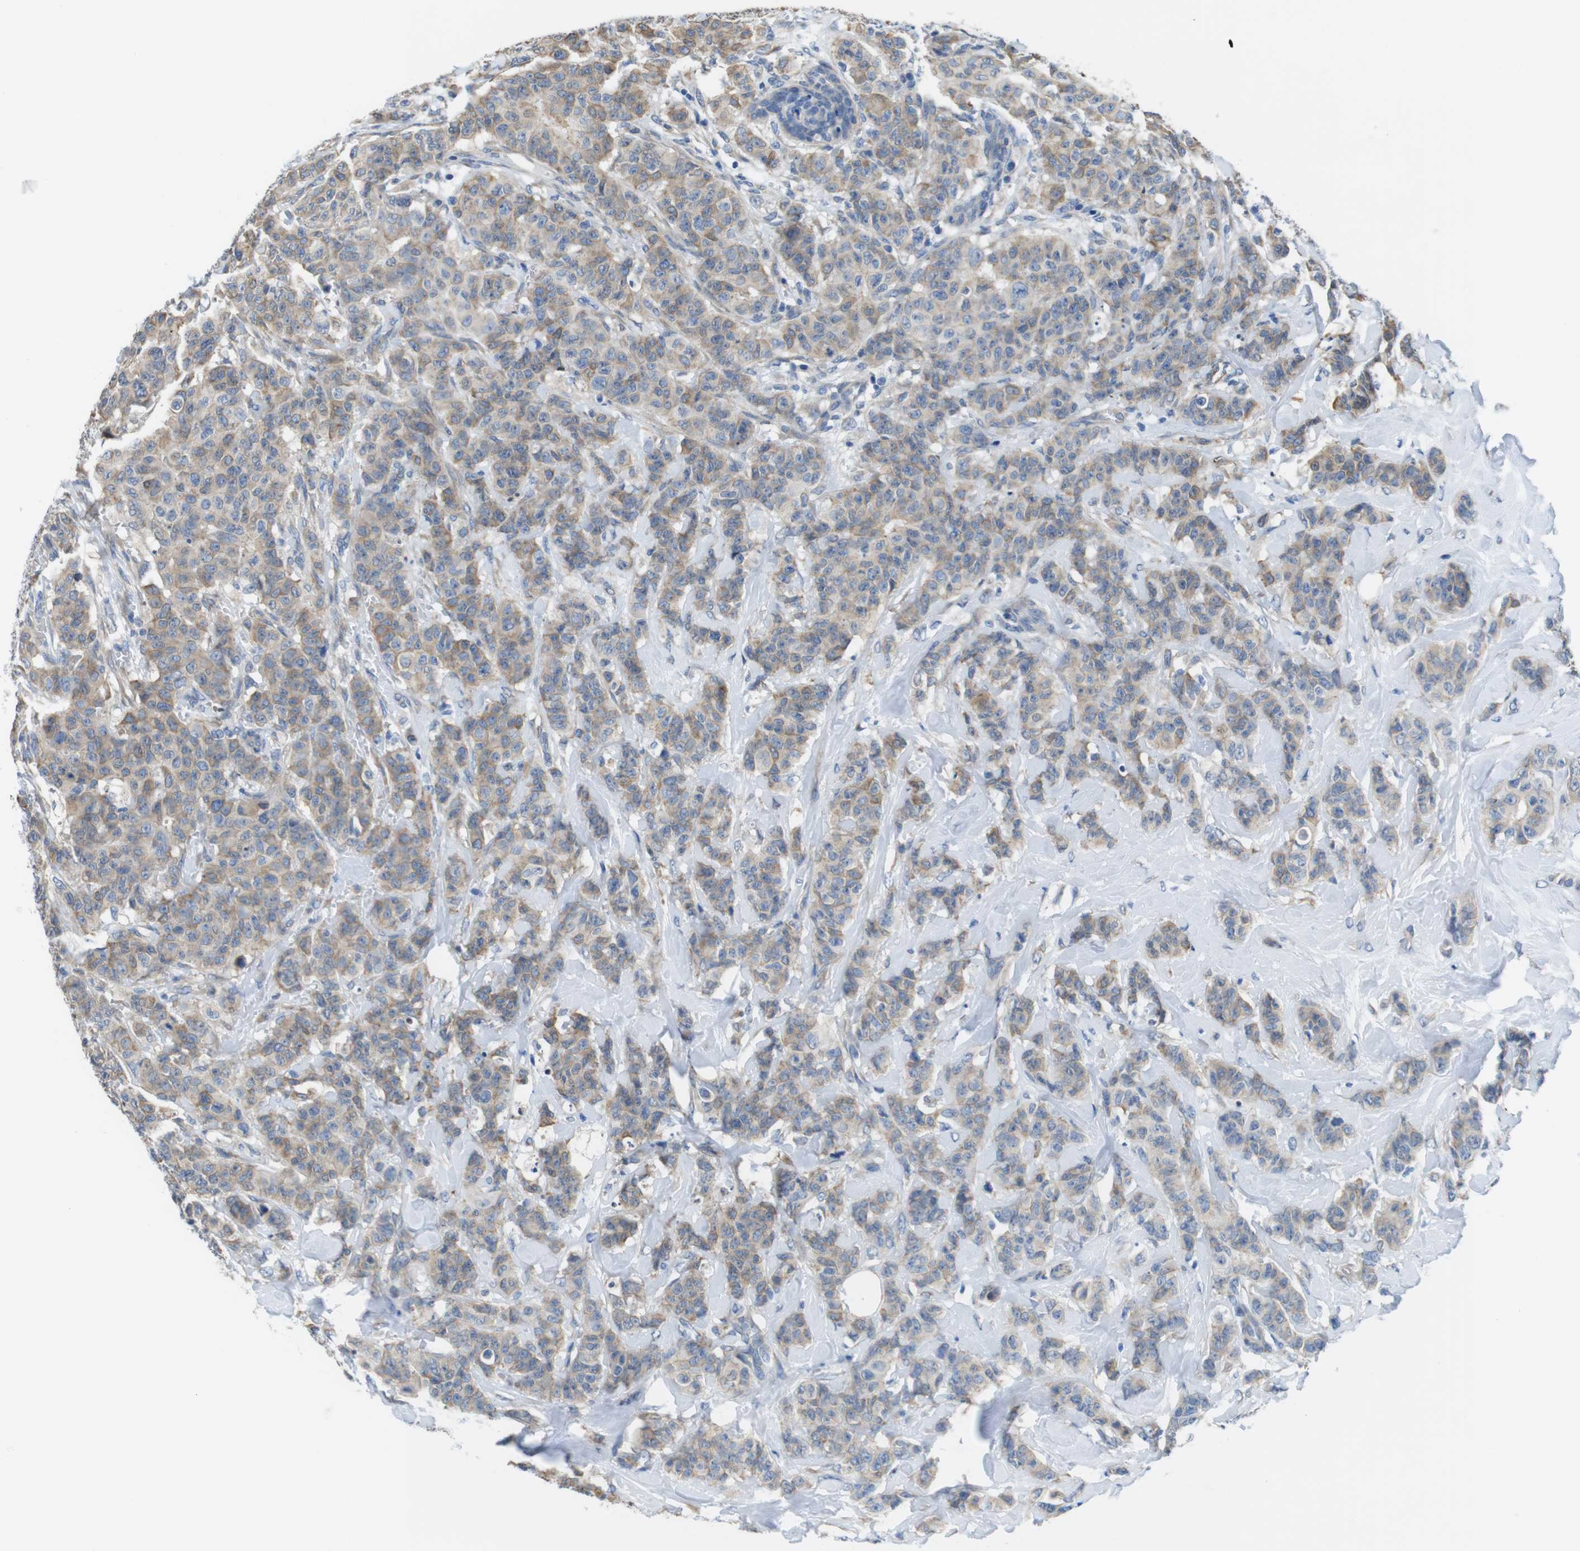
{"staining": {"intensity": "moderate", "quantity": "25%-75%", "location": "cytoplasmic/membranous"}, "tissue": "breast cancer", "cell_type": "Tumor cells", "image_type": "cancer", "snomed": [{"axis": "morphology", "description": "Normal tissue, NOS"}, {"axis": "morphology", "description": "Duct carcinoma"}, {"axis": "topography", "description": "Breast"}], "caption": "Protein expression analysis of breast cancer (intraductal carcinoma) exhibits moderate cytoplasmic/membranous staining in about 25%-75% of tumor cells.", "gene": "CDH8", "patient": {"sex": "female", "age": 40}}